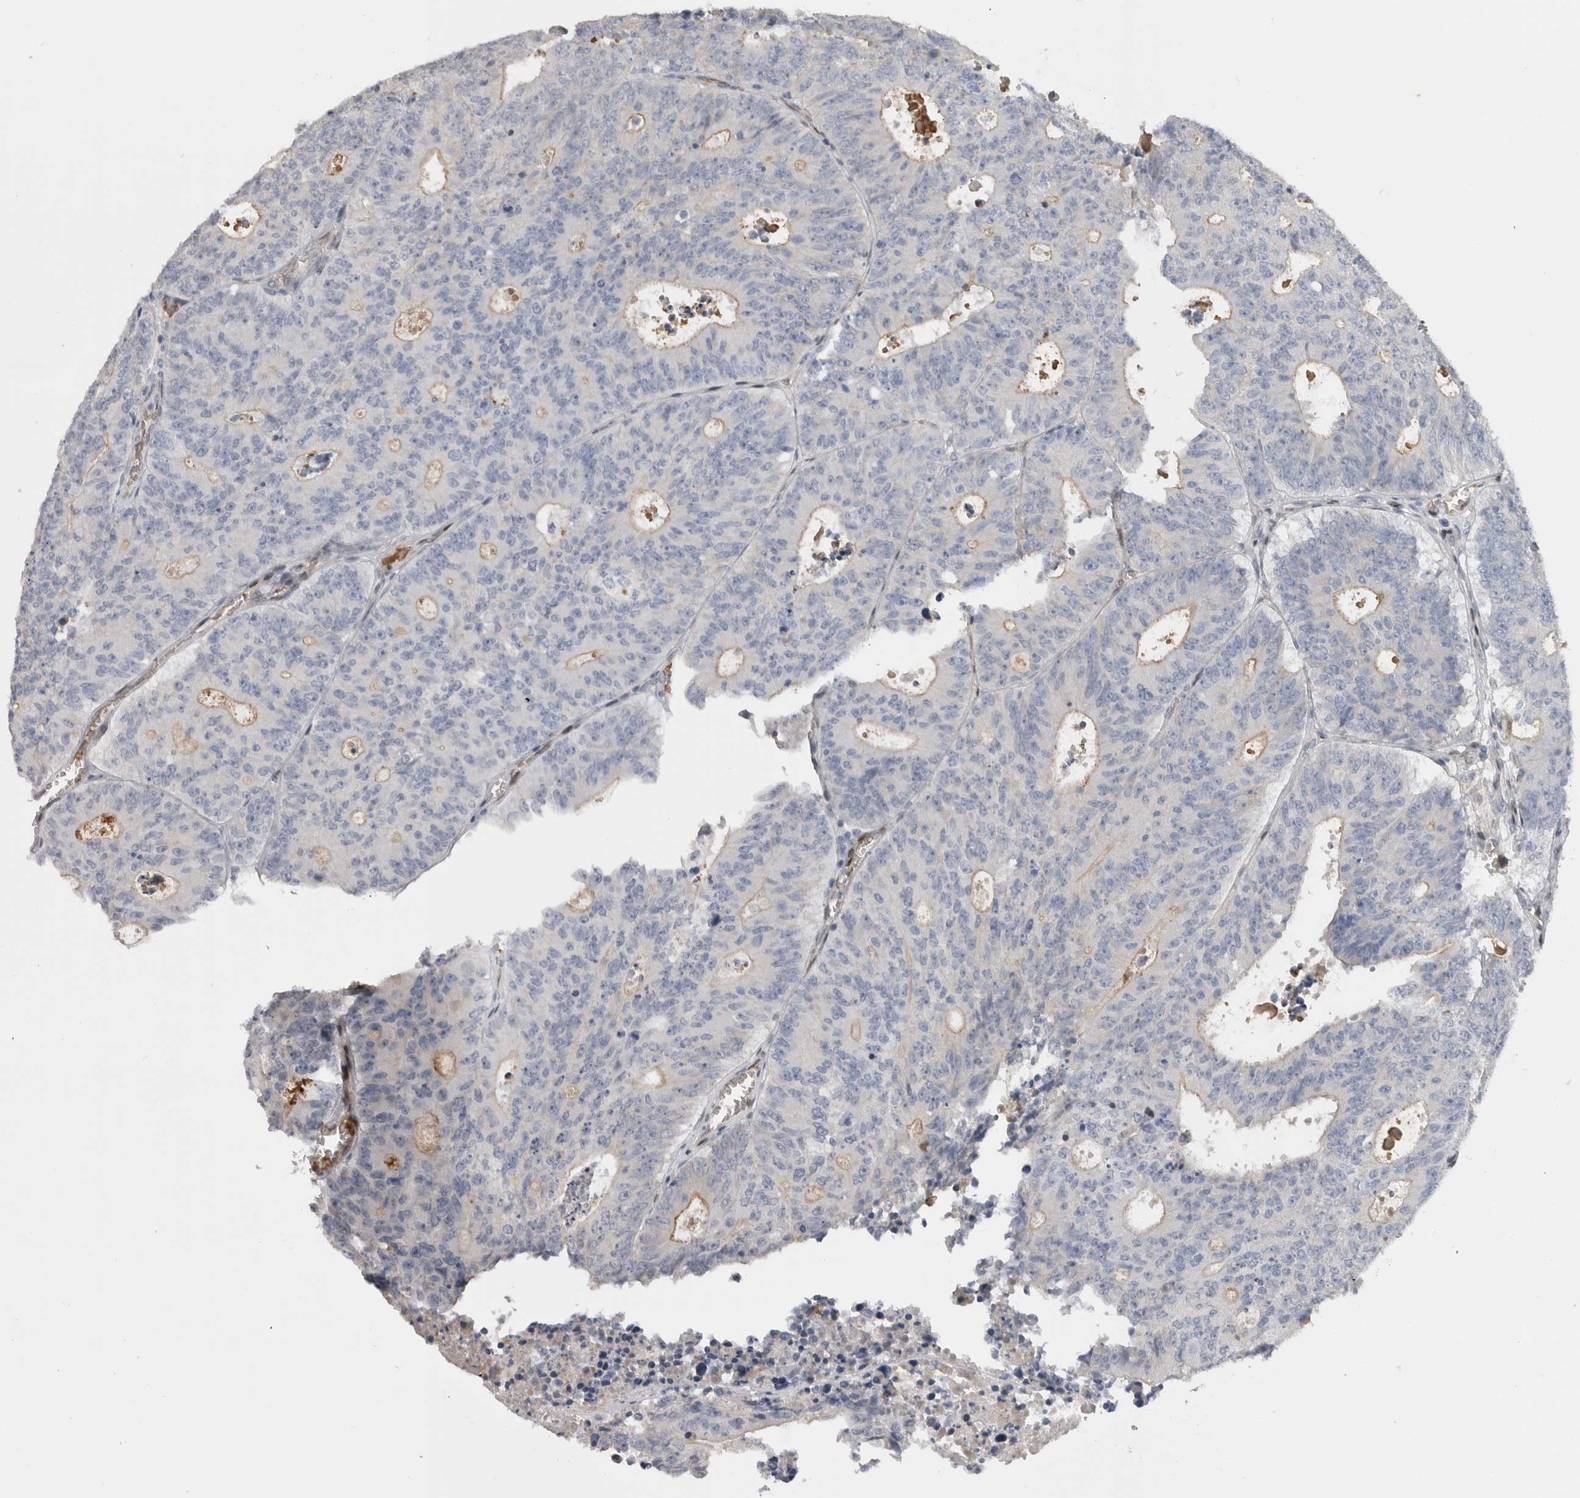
{"staining": {"intensity": "weak", "quantity": "<25%", "location": "cytoplasmic/membranous"}, "tissue": "colorectal cancer", "cell_type": "Tumor cells", "image_type": "cancer", "snomed": [{"axis": "morphology", "description": "Adenocarcinoma, NOS"}, {"axis": "topography", "description": "Colon"}], "caption": "Adenocarcinoma (colorectal) stained for a protein using immunohistochemistry reveals no positivity tumor cells.", "gene": "DMTN", "patient": {"sex": "male", "age": 87}}